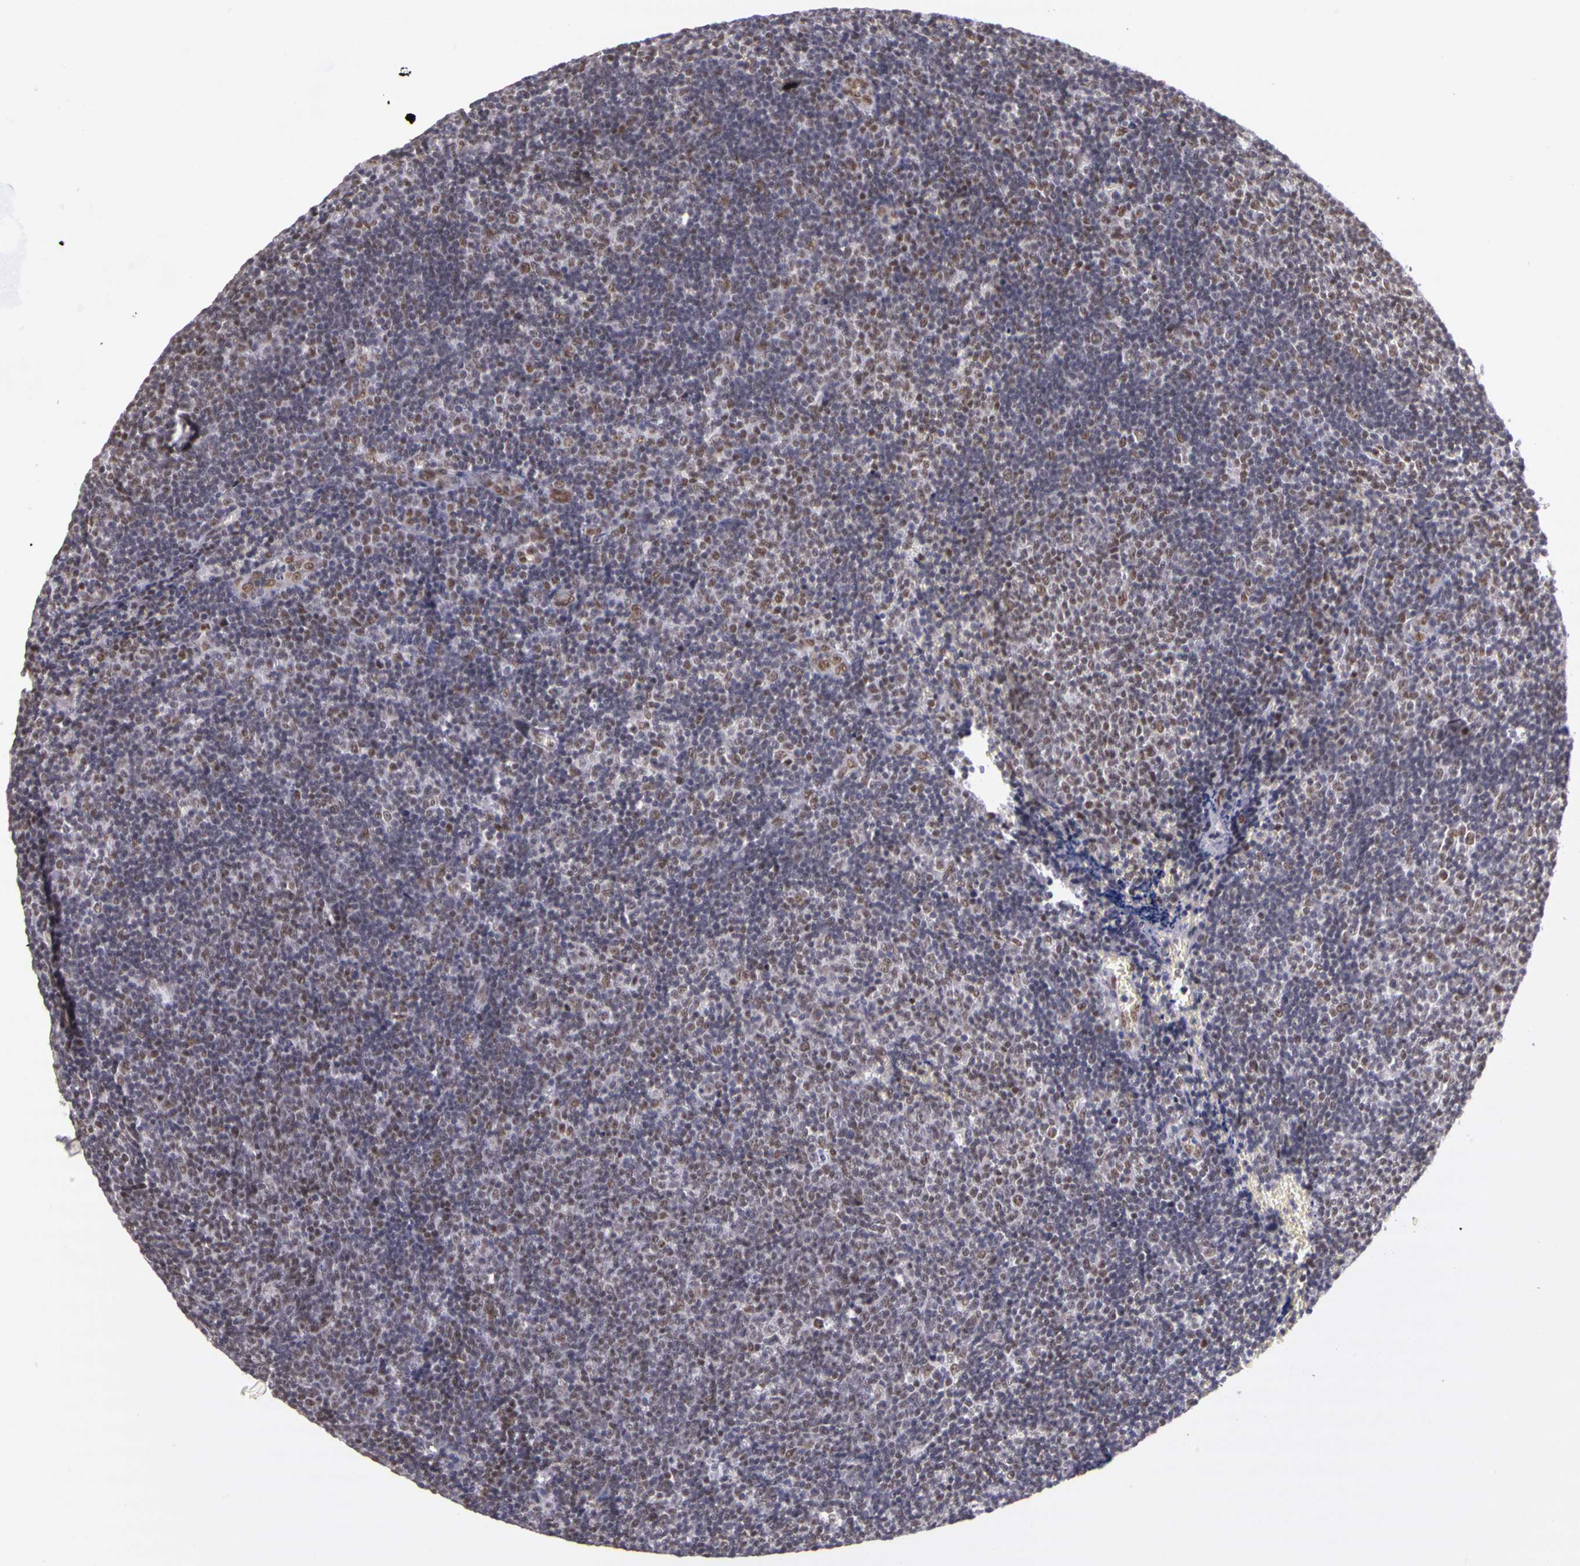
{"staining": {"intensity": "weak", "quantity": "25%-75%", "location": "nuclear"}, "tissue": "lymphoma", "cell_type": "Tumor cells", "image_type": "cancer", "snomed": [{"axis": "morphology", "description": "Malignant lymphoma, non-Hodgkin's type, Low grade"}, {"axis": "topography", "description": "Lymph node"}], "caption": "Immunohistochemical staining of malignant lymphoma, non-Hodgkin's type (low-grade) exhibits weak nuclear protein expression in about 25%-75% of tumor cells. The protein of interest is shown in brown color, while the nuclei are stained blue.", "gene": "WDR13", "patient": {"sex": "male", "age": 49}}